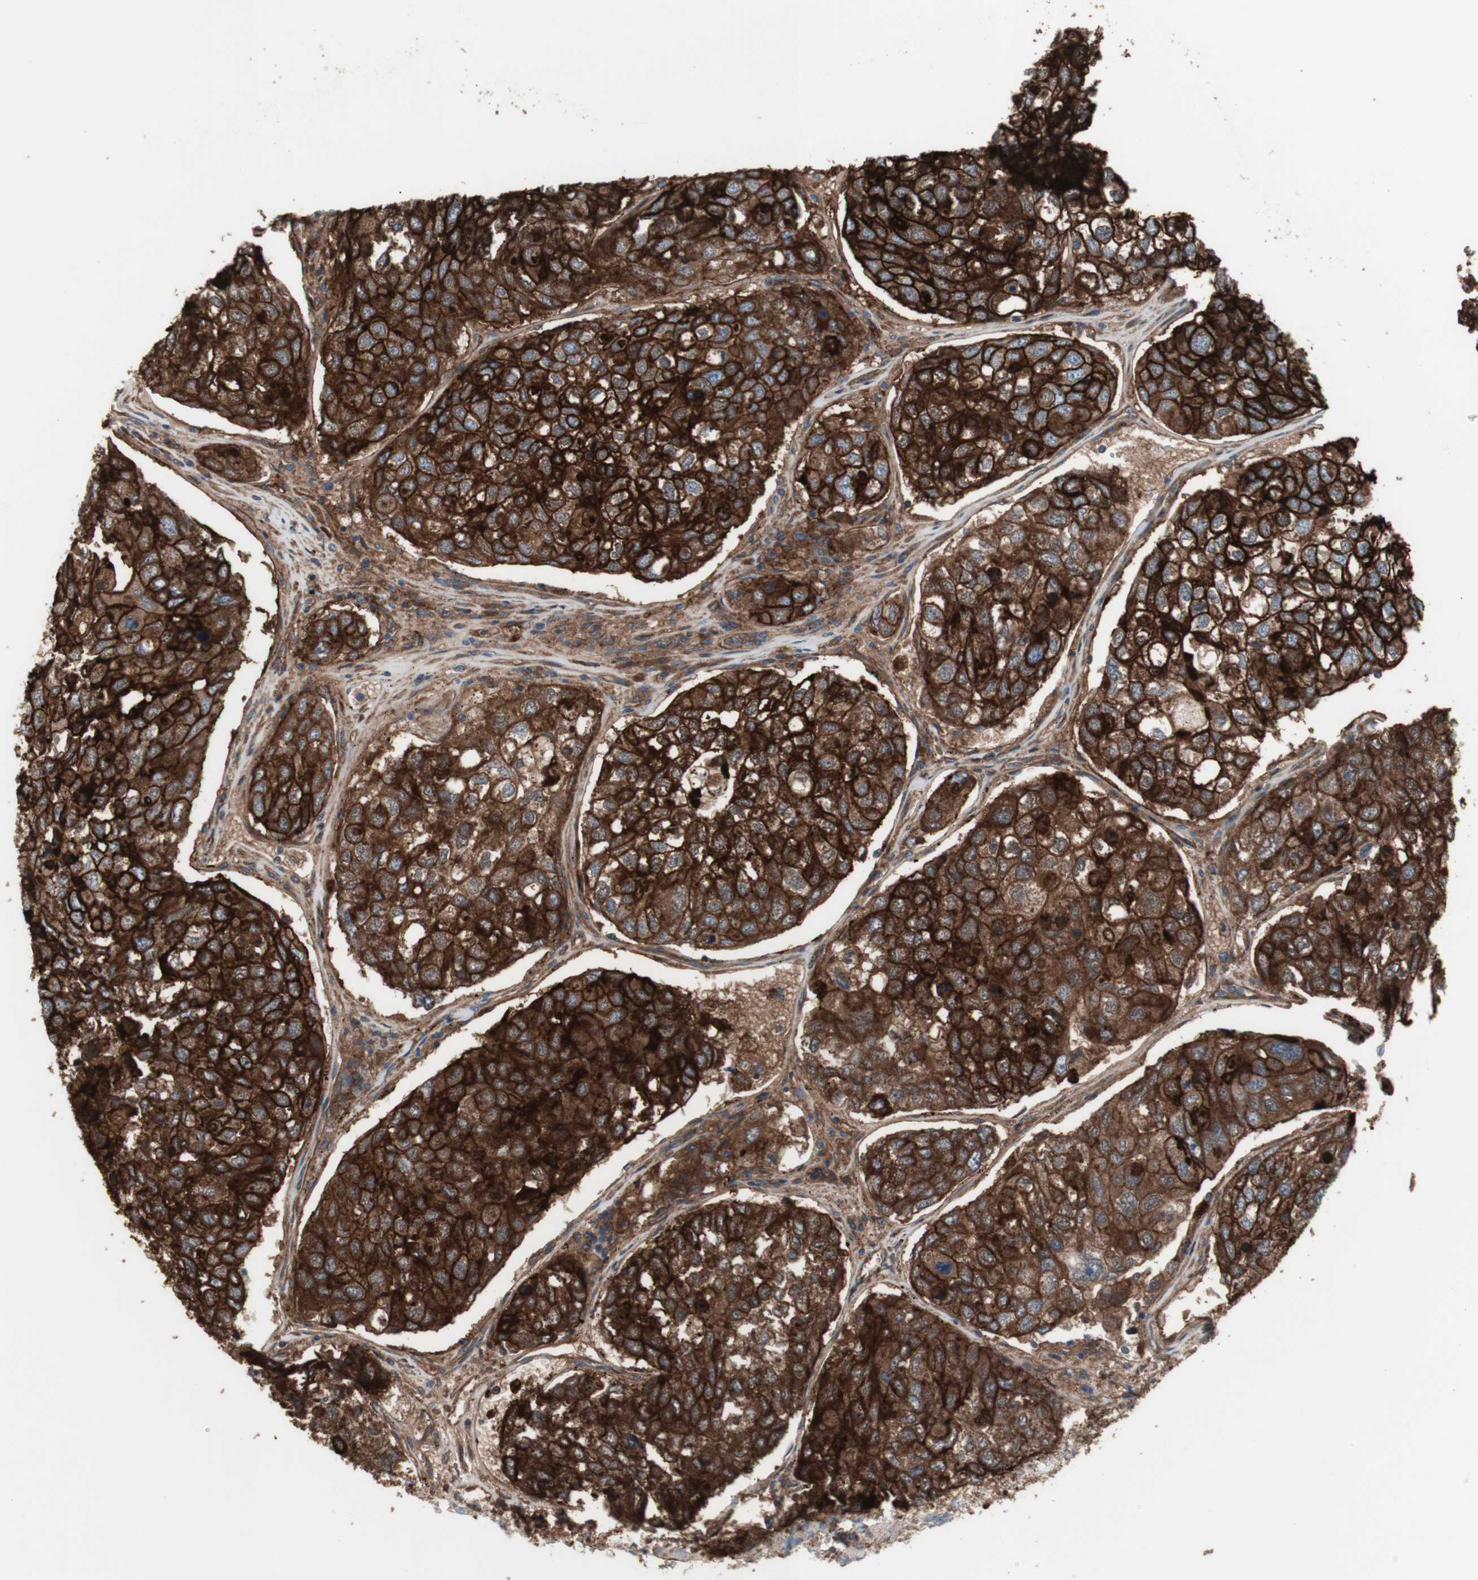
{"staining": {"intensity": "strong", "quantity": ">75%", "location": "cytoplasmic/membranous"}, "tissue": "urothelial cancer", "cell_type": "Tumor cells", "image_type": "cancer", "snomed": [{"axis": "morphology", "description": "Urothelial carcinoma, High grade"}, {"axis": "topography", "description": "Lymph node"}, {"axis": "topography", "description": "Urinary bladder"}], "caption": "Urothelial carcinoma (high-grade) stained with immunohistochemistry shows strong cytoplasmic/membranous expression in approximately >75% of tumor cells.", "gene": "CD46", "patient": {"sex": "male", "age": 51}}